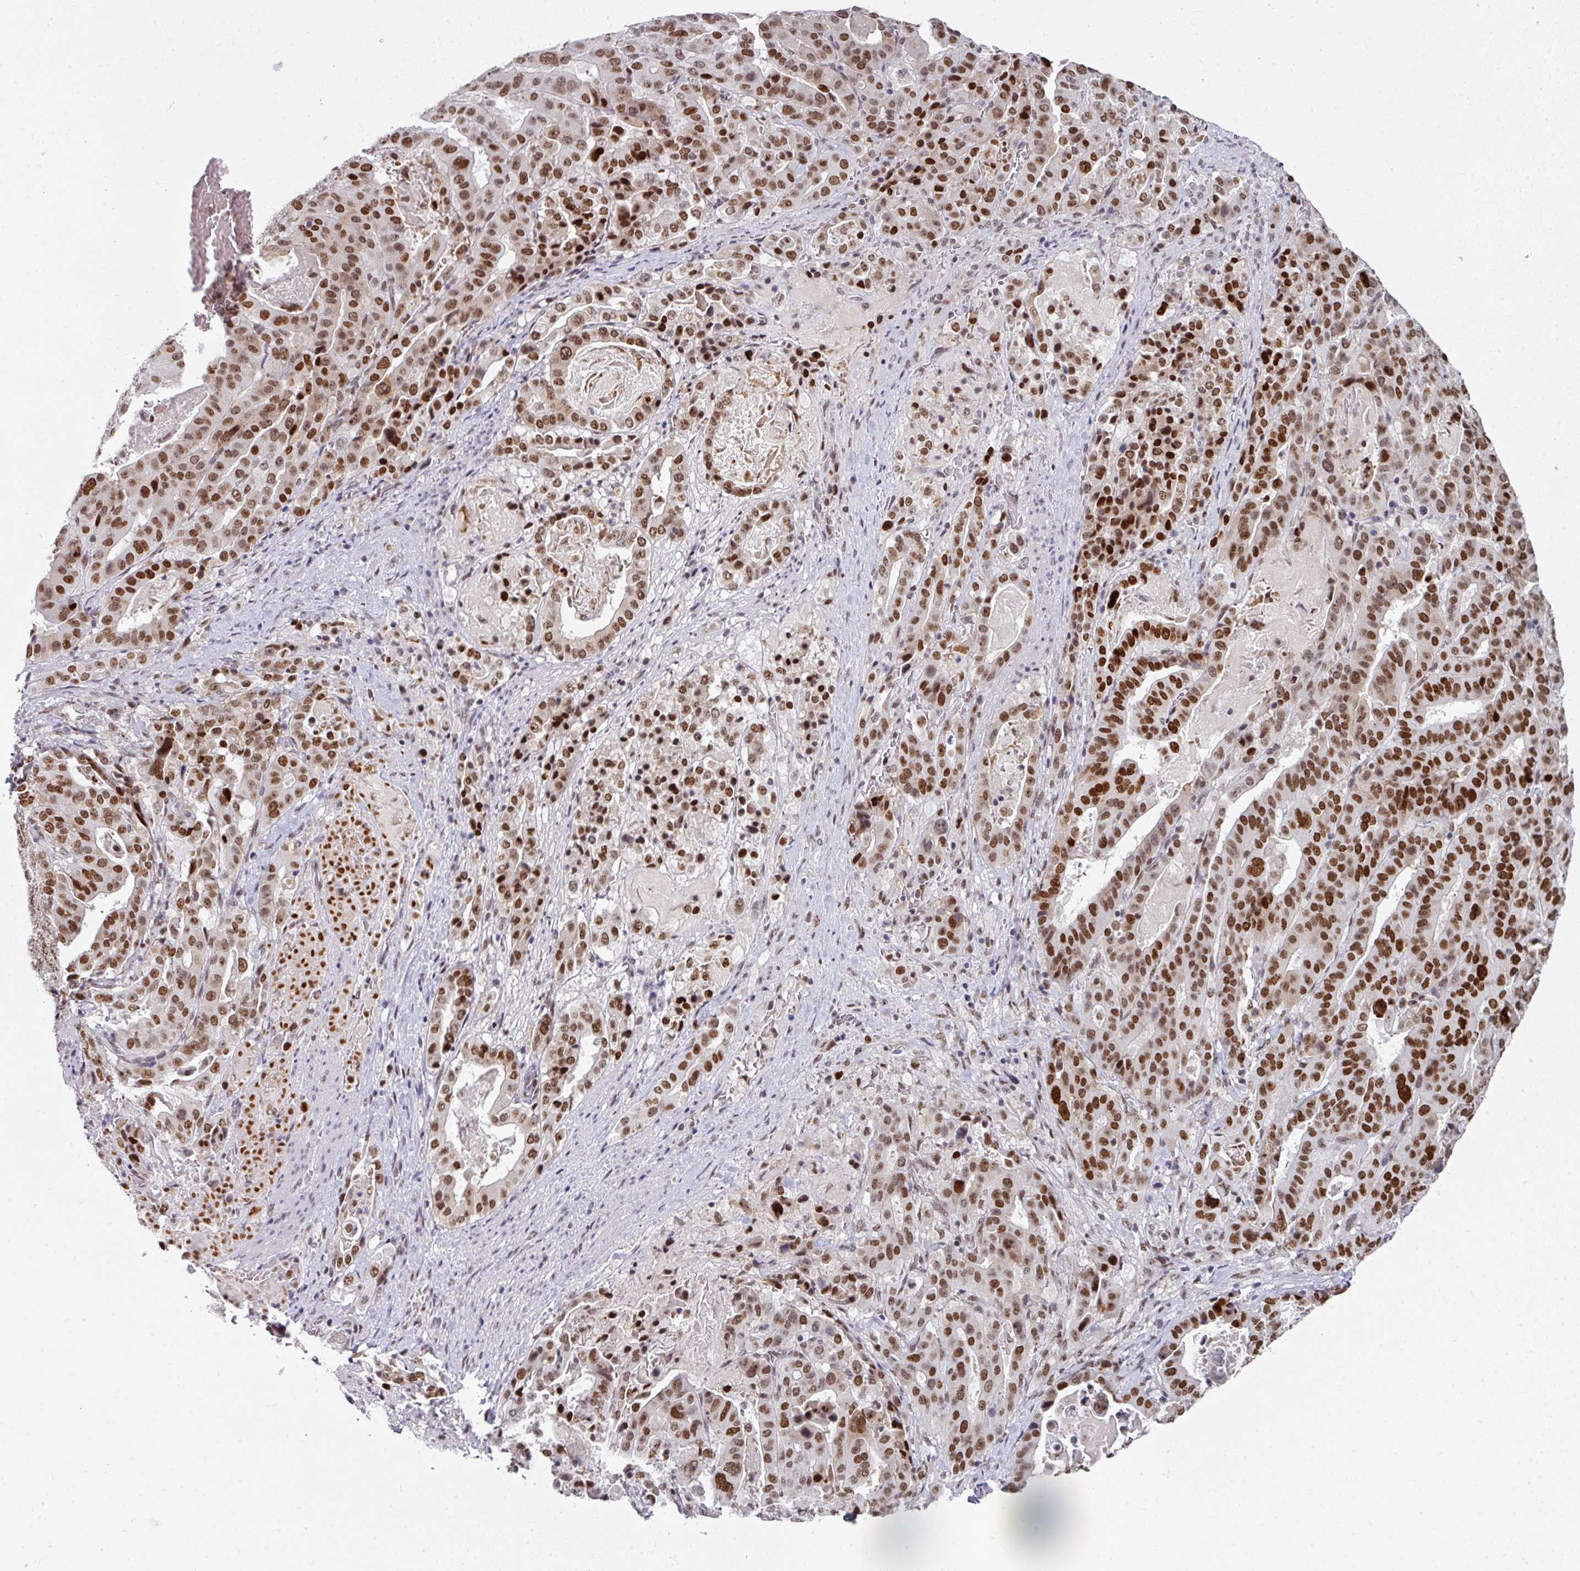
{"staining": {"intensity": "moderate", "quantity": ">75%", "location": "nuclear"}, "tissue": "stomach cancer", "cell_type": "Tumor cells", "image_type": "cancer", "snomed": [{"axis": "morphology", "description": "Adenocarcinoma, NOS"}, {"axis": "topography", "description": "Stomach"}], "caption": "A high-resolution image shows immunohistochemistry staining of stomach cancer (adenocarcinoma), which exhibits moderate nuclear positivity in approximately >75% of tumor cells. (brown staining indicates protein expression, while blue staining denotes nuclei).", "gene": "RAD50", "patient": {"sex": "male", "age": 48}}